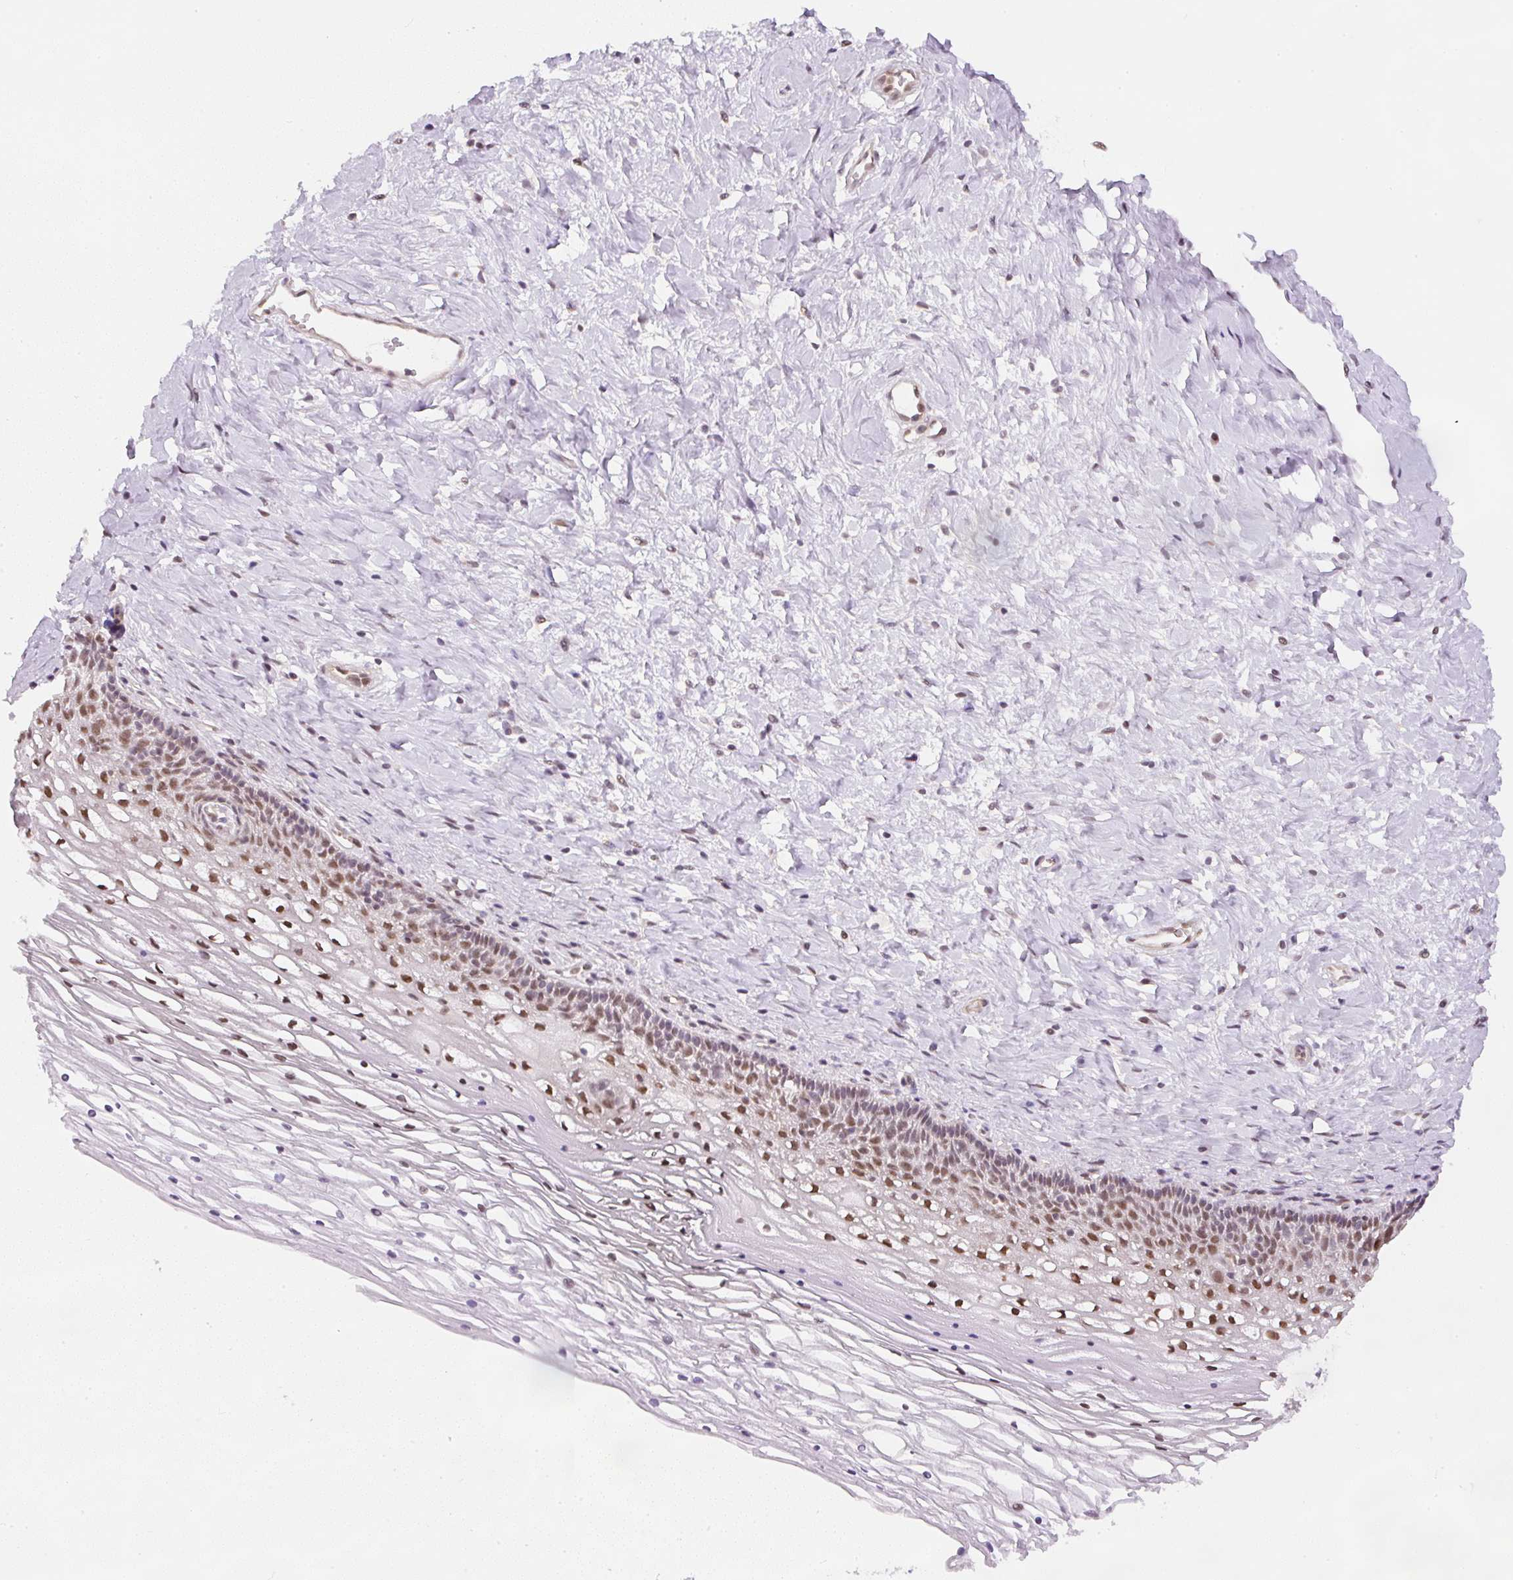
{"staining": {"intensity": "moderate", "quantity": "25%-75%", "location": "nuclear"}, "tissue": "cervix", "cell_type": "Glandular cells", "image_type": "normal", "snomed": [{"axis": "morphology", "description": "Normal tissue, NOS"}, {"axis": "topography", "description": "Cervix"}], "caption": "High-power microscopy captured an immunohistochemistry (IHC) photomicrograph of unremarkable cervix, revealing moderate nuclear expression in approximately 25%-75% of glandular cells.", "gene": "DPPA4", "patient": {"sex": "female", "age": 36}}